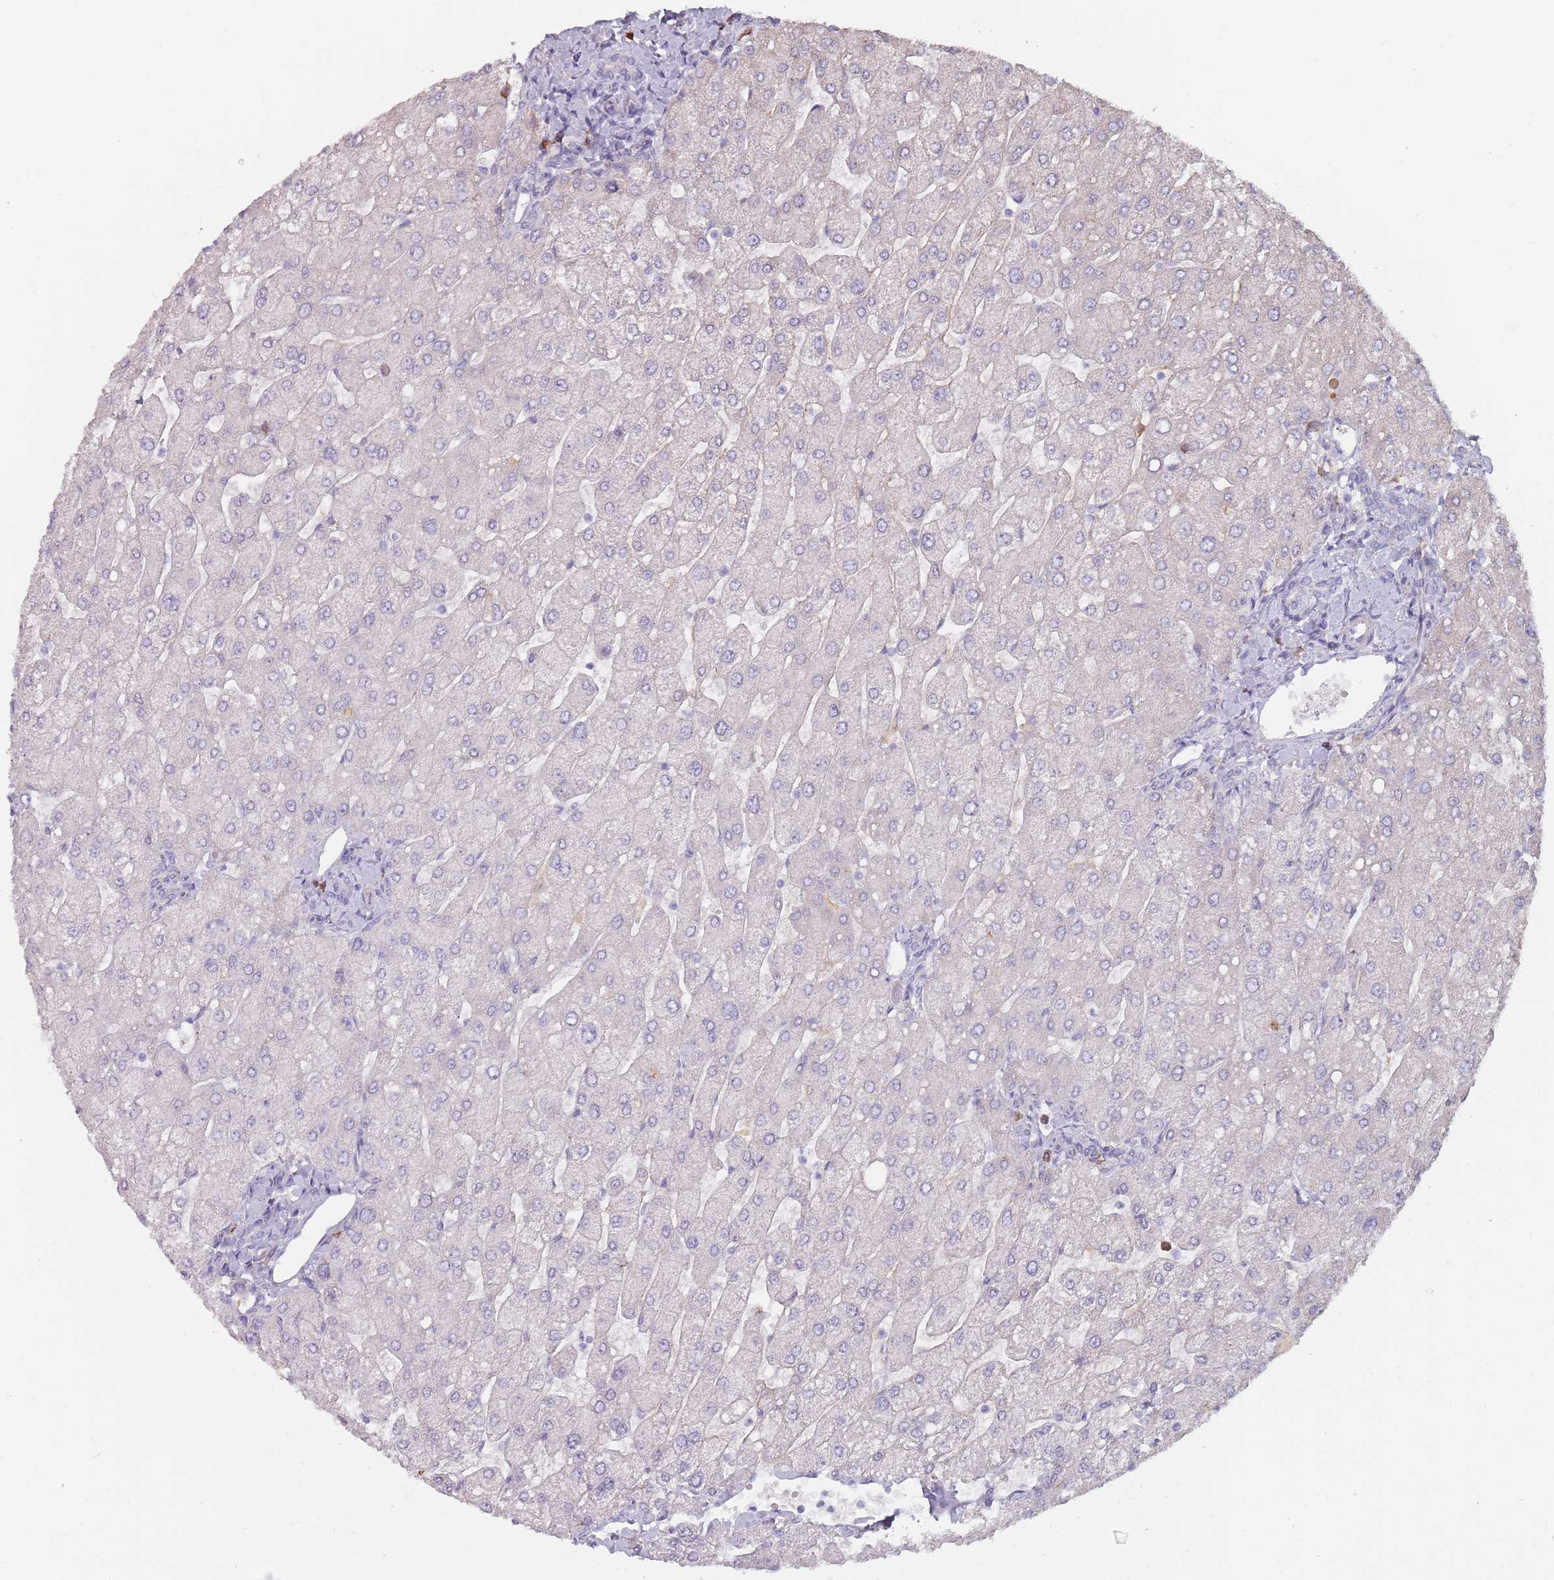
{"staining": {"intensity": "negative", "quantity": "none", "location": "none"}, "tissue": "liver", "cell_type": "Cholangiocytes", "image_type": "normal", "snomed": [{"axis": "morphology", "description": "Normal tissue, NOS"}, {"axis": "topography", "description": "Liver"}], "caption": "Protein analysis of normal liver reveals no significant expression in cholangiocytes.", "gene": "DXO", "patient": {"sex": "male", "age": 55}}